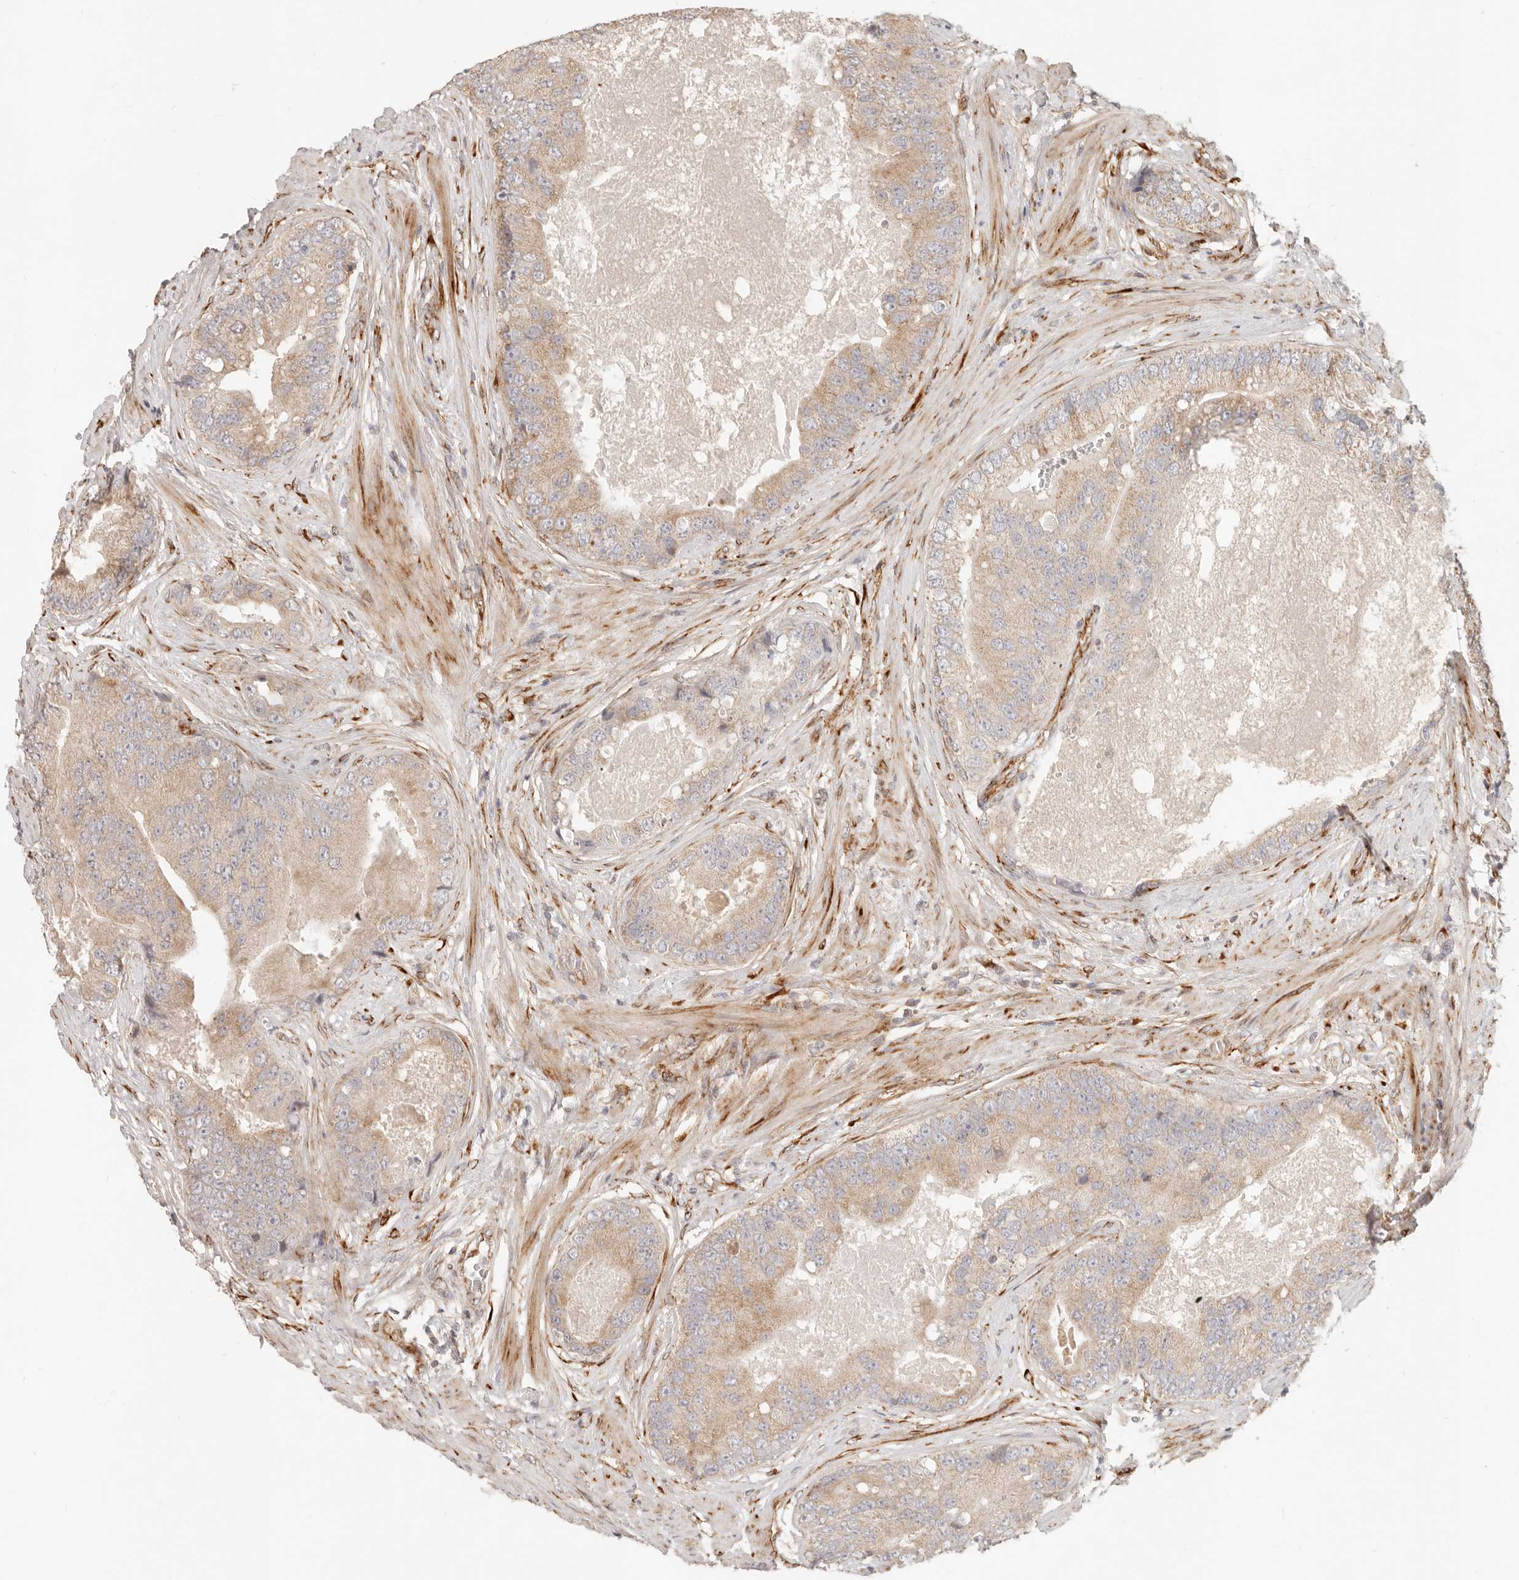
{"staining": {"intensity": "moderate", "quantity": ">75%", "location": "cytoplasmic/membranous"}, "tissue": "prostate cancer", "cell_type": "Tumor cells", "image_type": "cancer", "snomed": [{"axis": "morphology", "description": "Adenocarcinoma, High grade"}, {"axis": "topography", "description": "Prostate"}], "caption": "Immunohistochemistry (IHC) staining of prostate cancer (high-grade adenocarcinoma), which displays medium levels of moderate cytoplasmic/membranous staining in approximately >75% of tumor cells indicating moderate cytoplasmic/membranous protein positivity. The staining was performed using DAB (3,3'-diaminobenzidine) (brown) for protein detection and nuclei were counterstained in hematoxylin (blue).", "gene": "SASS6", "patient": {"sex": "male", "age": 70}}